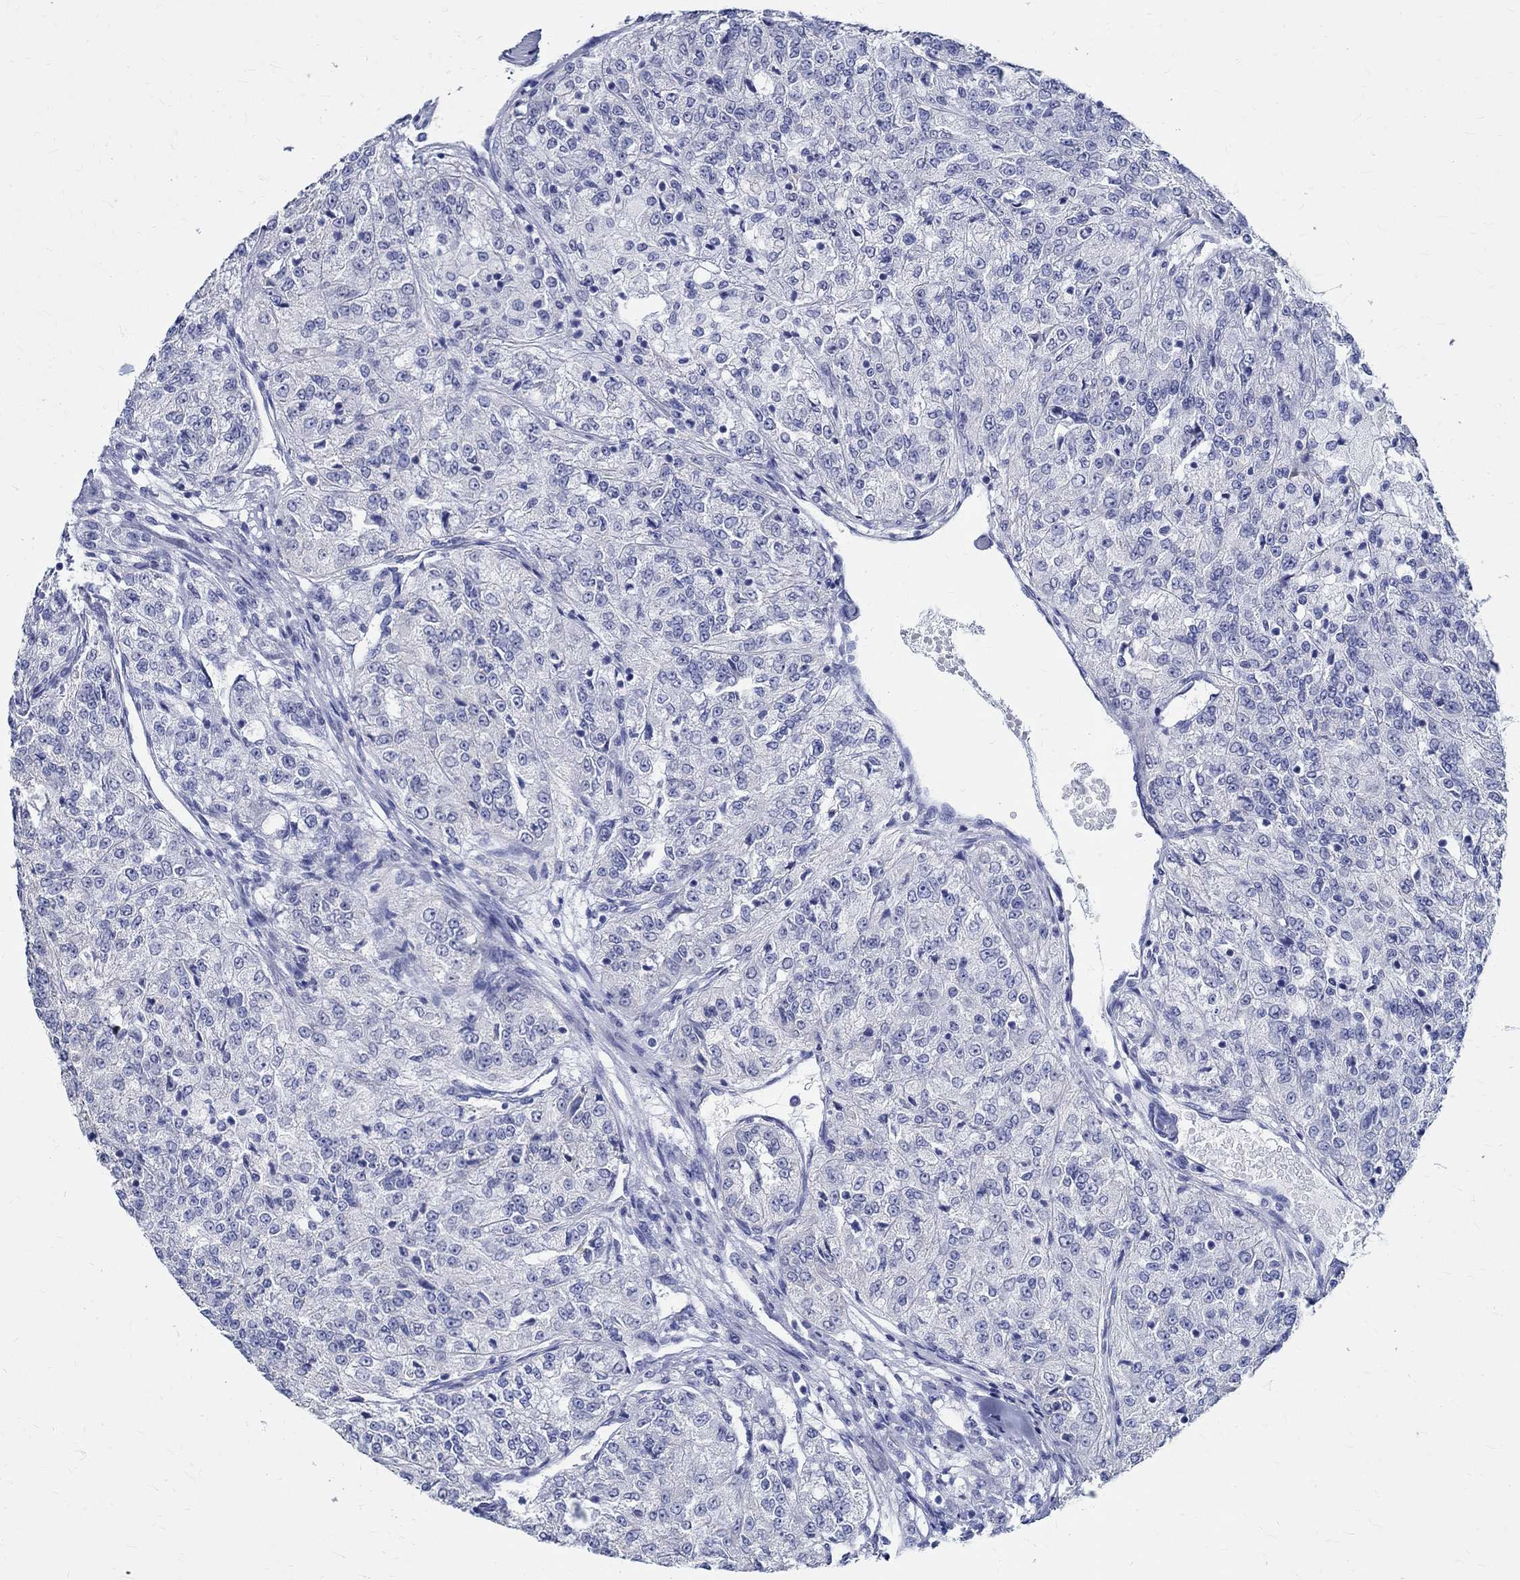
{"staining": {"intensity": "negative", "quantity": "none", "location": "none"}, "tissue": "renal cancer", "cell_type": "Tumor cells", "image_type": "cancer", "snomed": [{"axis": "morphology", "description": "Adenocarcinoma, NOS"}, {"axis": "topography", "description": "Kidney"}], "caption": "IHC histopathology image of neoplastic tissue: renal cancer stained with DAB displays no significant protein positivity in tumor cells.", "gene": "TSPAN16", "patient": {"sex": "female", "age": 63}}